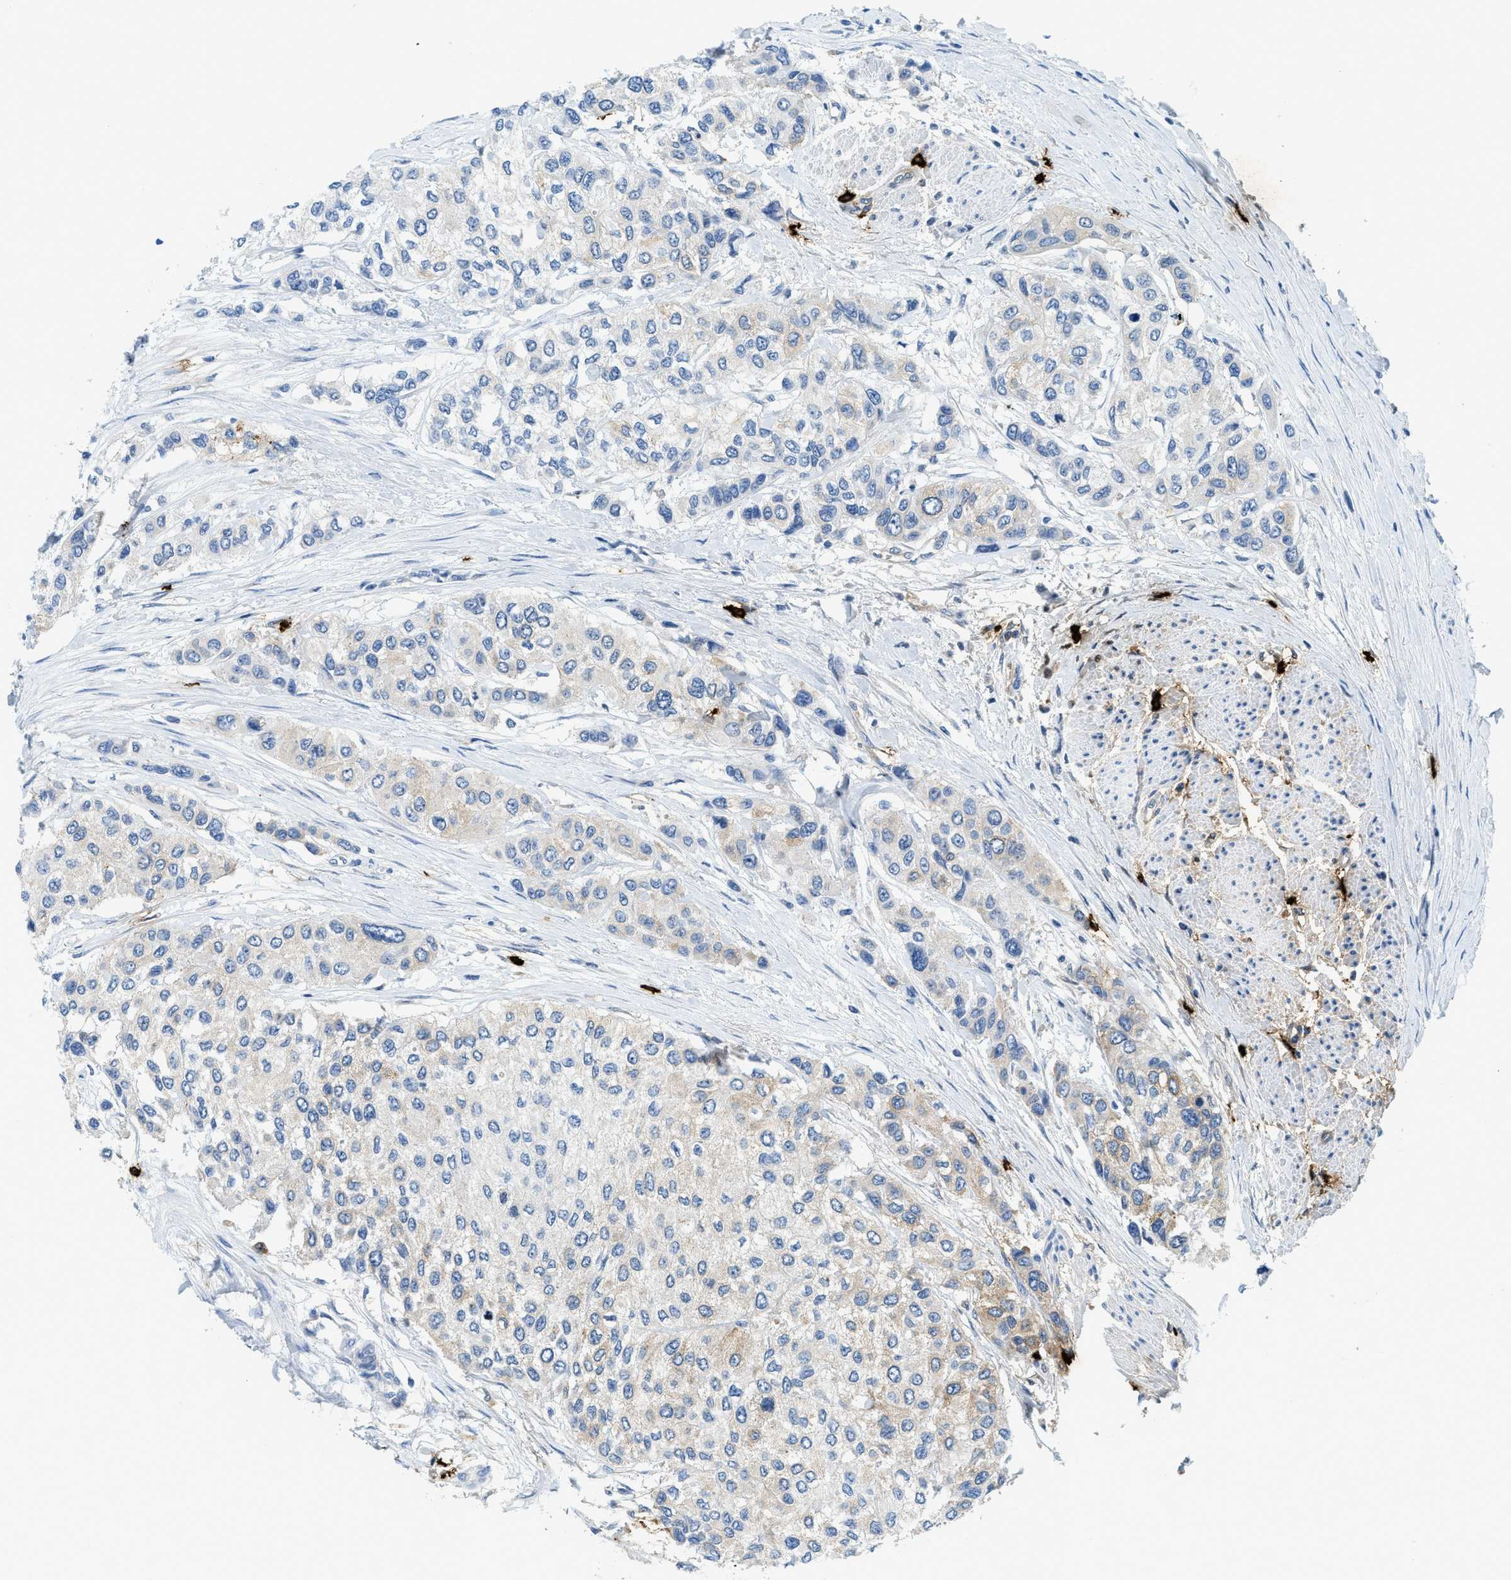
{"staining": {"intensity": "weak", "quantity": "<25%", "location": "cytoplasmic/membranous"}, "tissue": "urothelial cancer", "cell_type": "Tumor cells", "image_type": "cancer", "snomed": [{"axis": "morphology", "description": "Urothelial carcinoma, High grade"}, {"axis": "topography", "description": "Urinary bladder"}], "caption": "This is a micrograph of immunohistochemistry staining of high-grade urothelial carcinoma, which shows no staining in tumor cells.", "gene": "TPSAB1", "patient": {"sex": "female", "age": 56}}